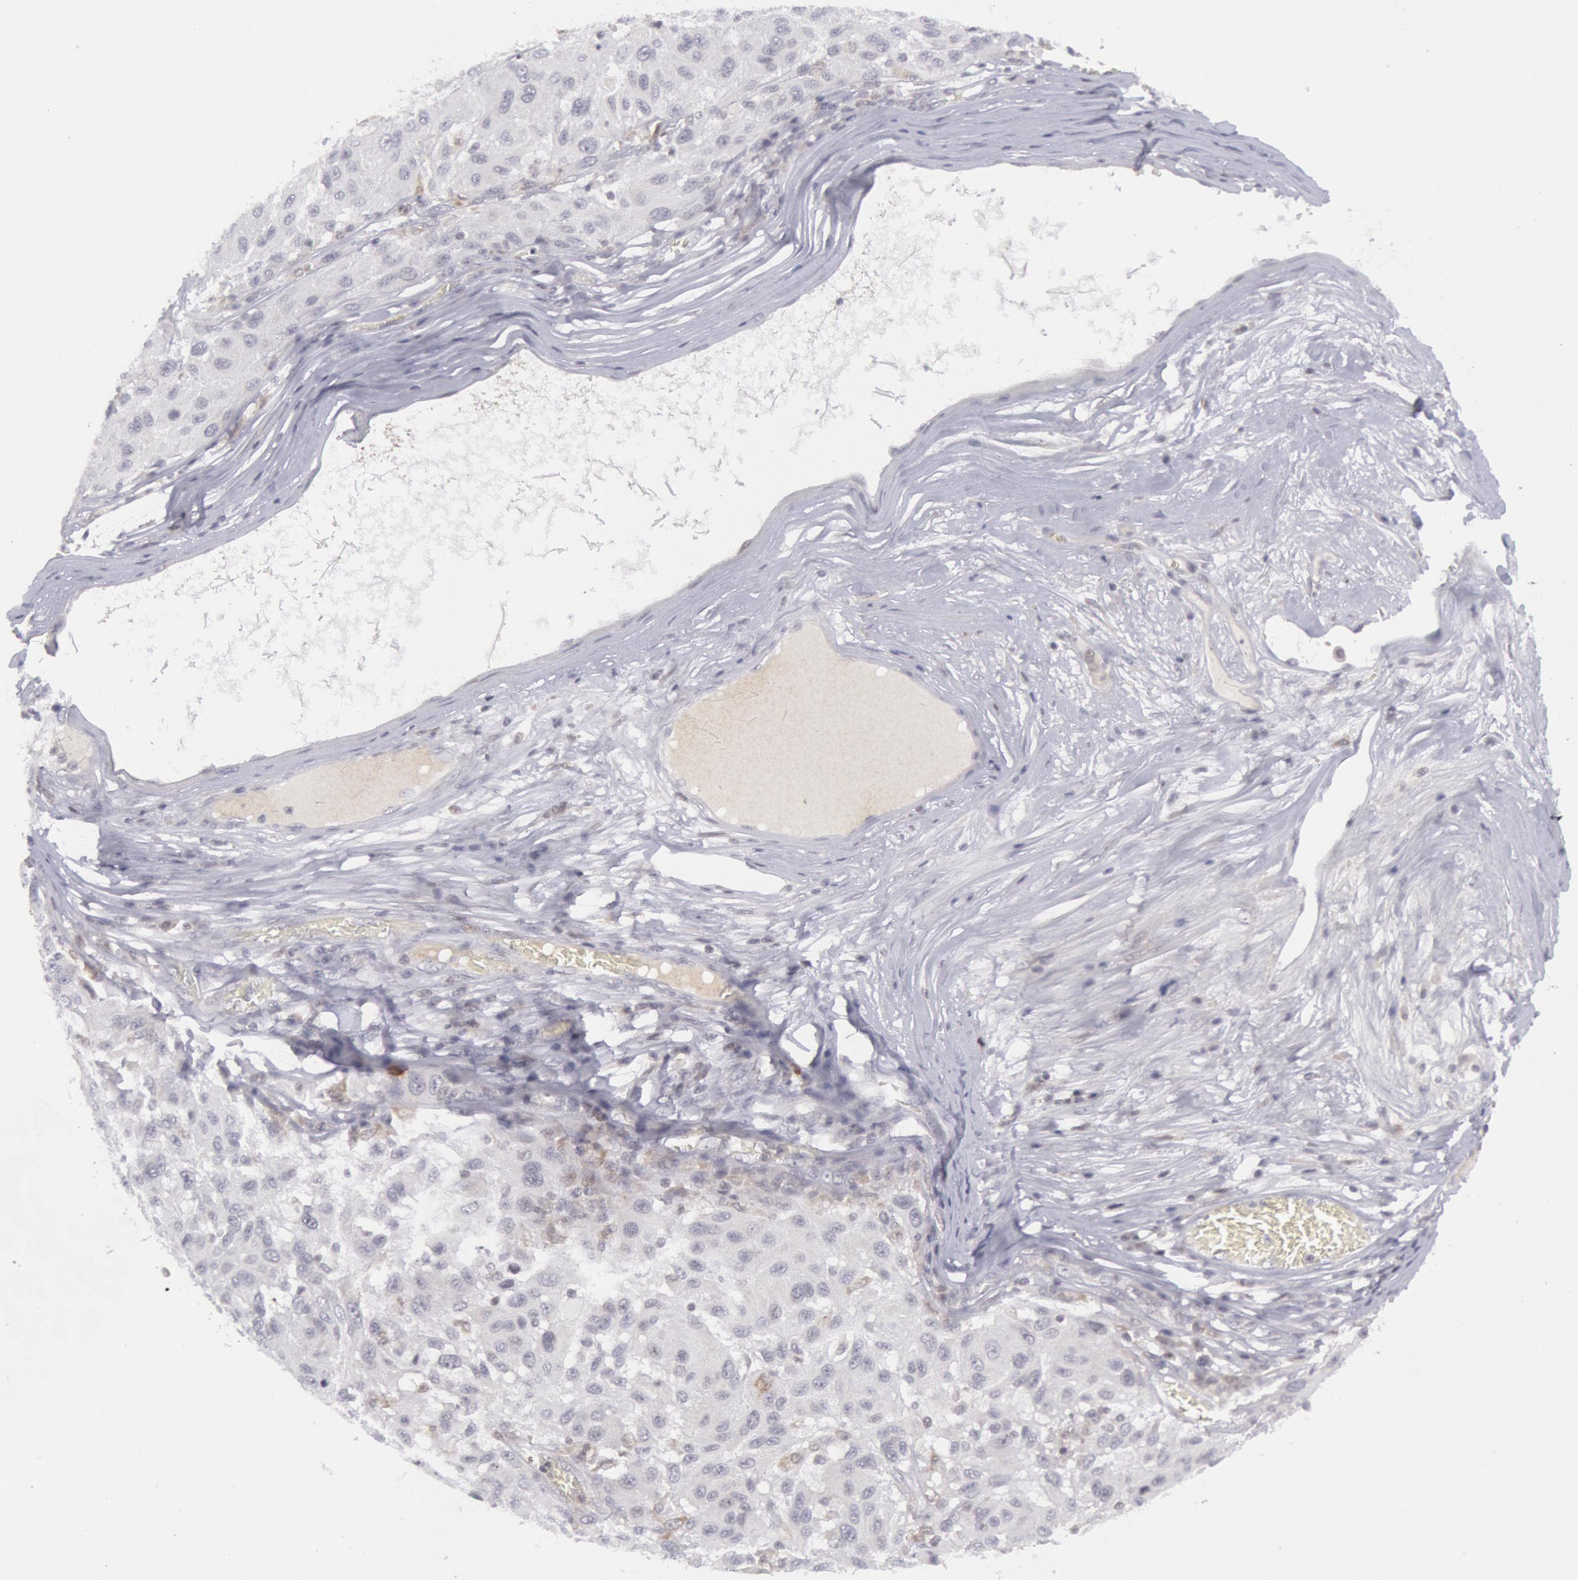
{"staining": {"intensity": "negative", "quantity": "none", "location": "none"}, "tissue": "melanoma", "cell_type": "Tumor cells", "image_type": "cancer", "snomed": [{"axis": "morphology", "description": "Malignant melanoma, NOS"}, {"axis": "topography", "description": "Skin"}], "caption": "Immunohistochemistry (IHC) of human melanoma displays no positivity in tumor cells.", "gene": "PTGS2", "patient": {"sex": "female", "age": 77}}